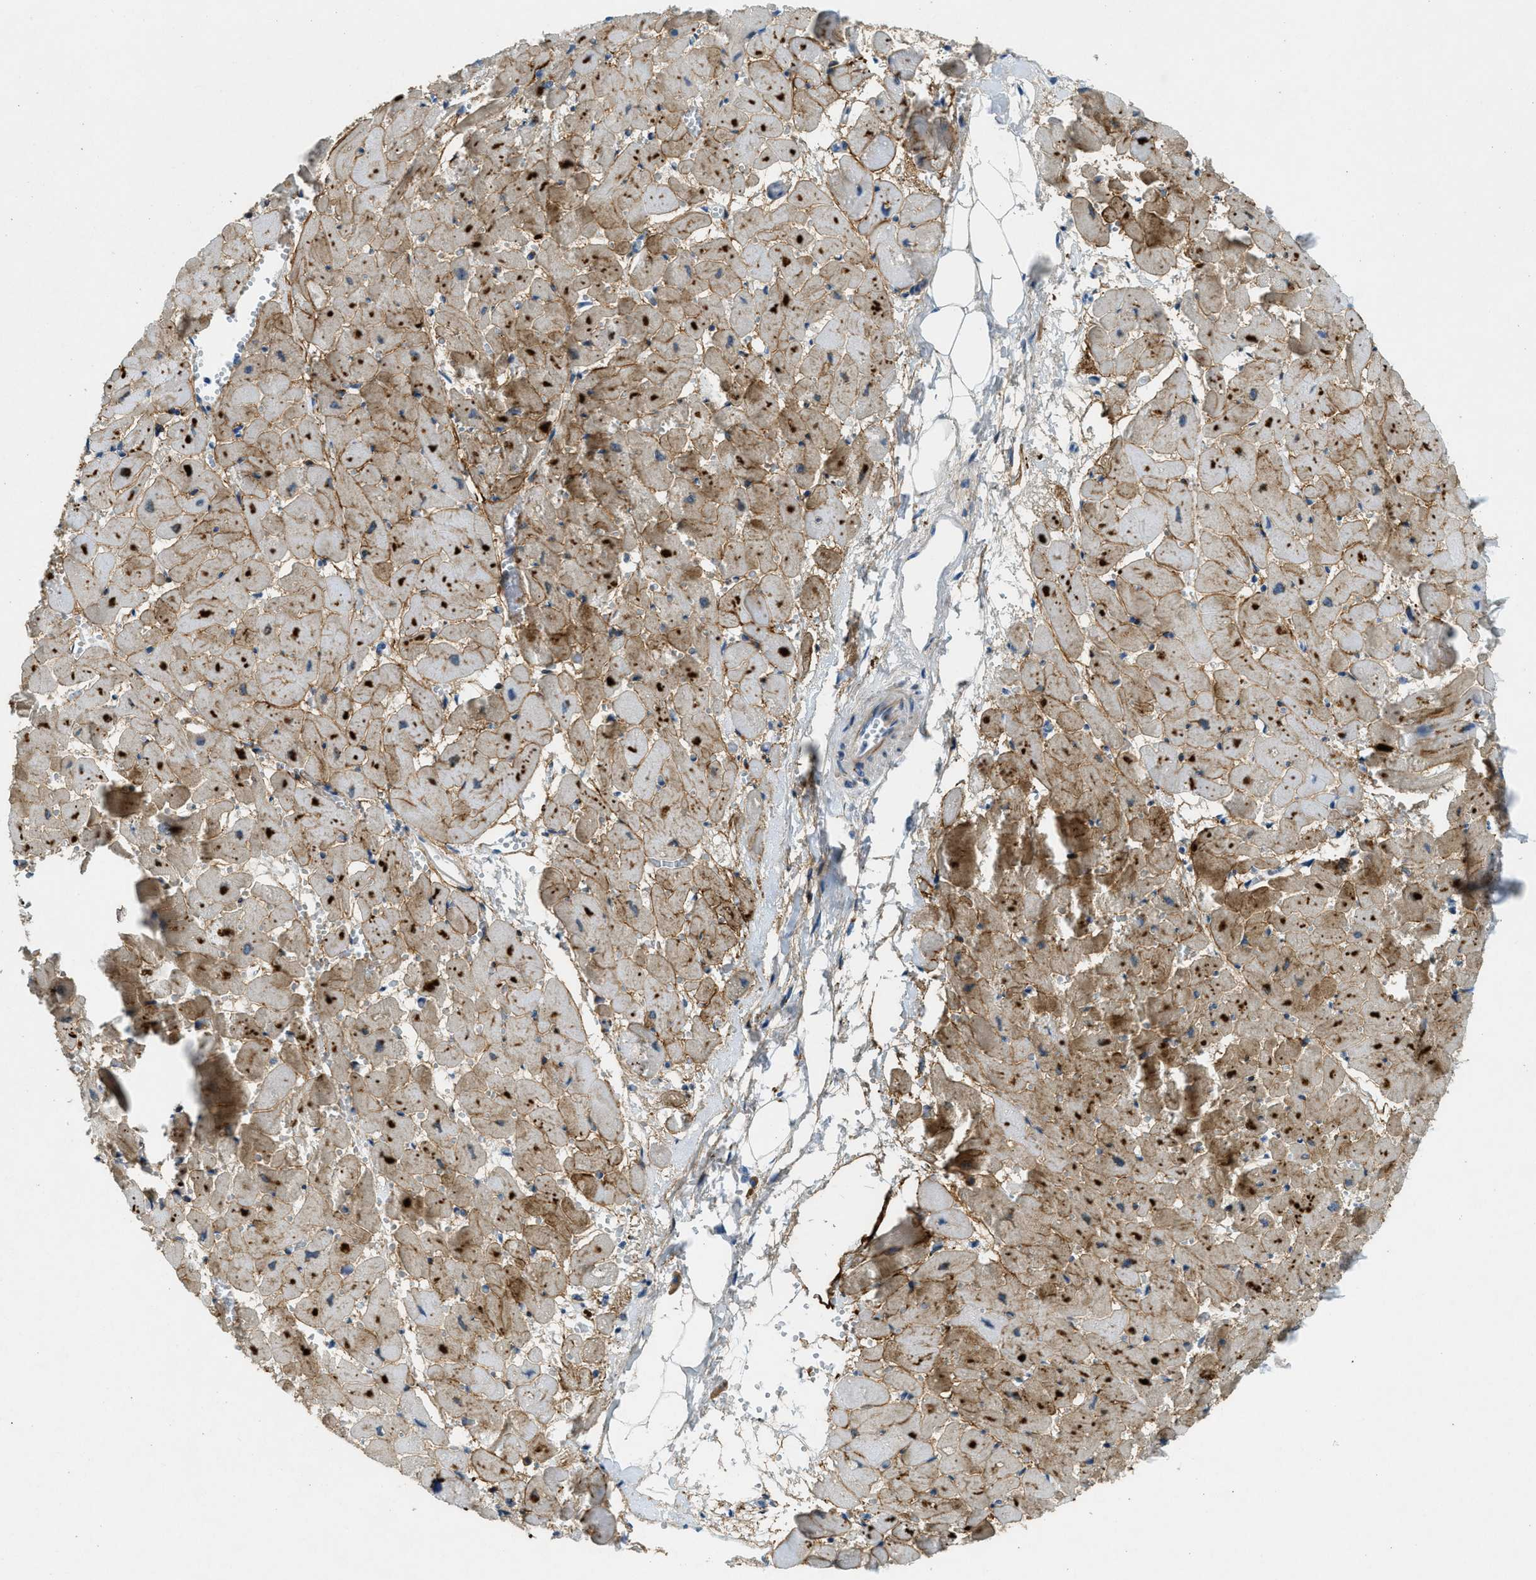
{"staining": {"intensity": "moderate", "quantity": ">75%", "location": "cytoplasmic/membranous"}, "tissue": "heart muscle", "cell_type": "Cardiomyocytes", "image_type": "normal", "snomed": [{"axis": "morphology", "description": "Normal tissue, NOS"}, {"axis": "topography", "description": "Heart"}], "caption": "Cardiomyocytes display medium levels of moderate cytoplasmic/membranous staining in about >75% of cells in benign heart muscle.", "gene": "SNX14", "patient": {"sex": "female", "age": 19}}